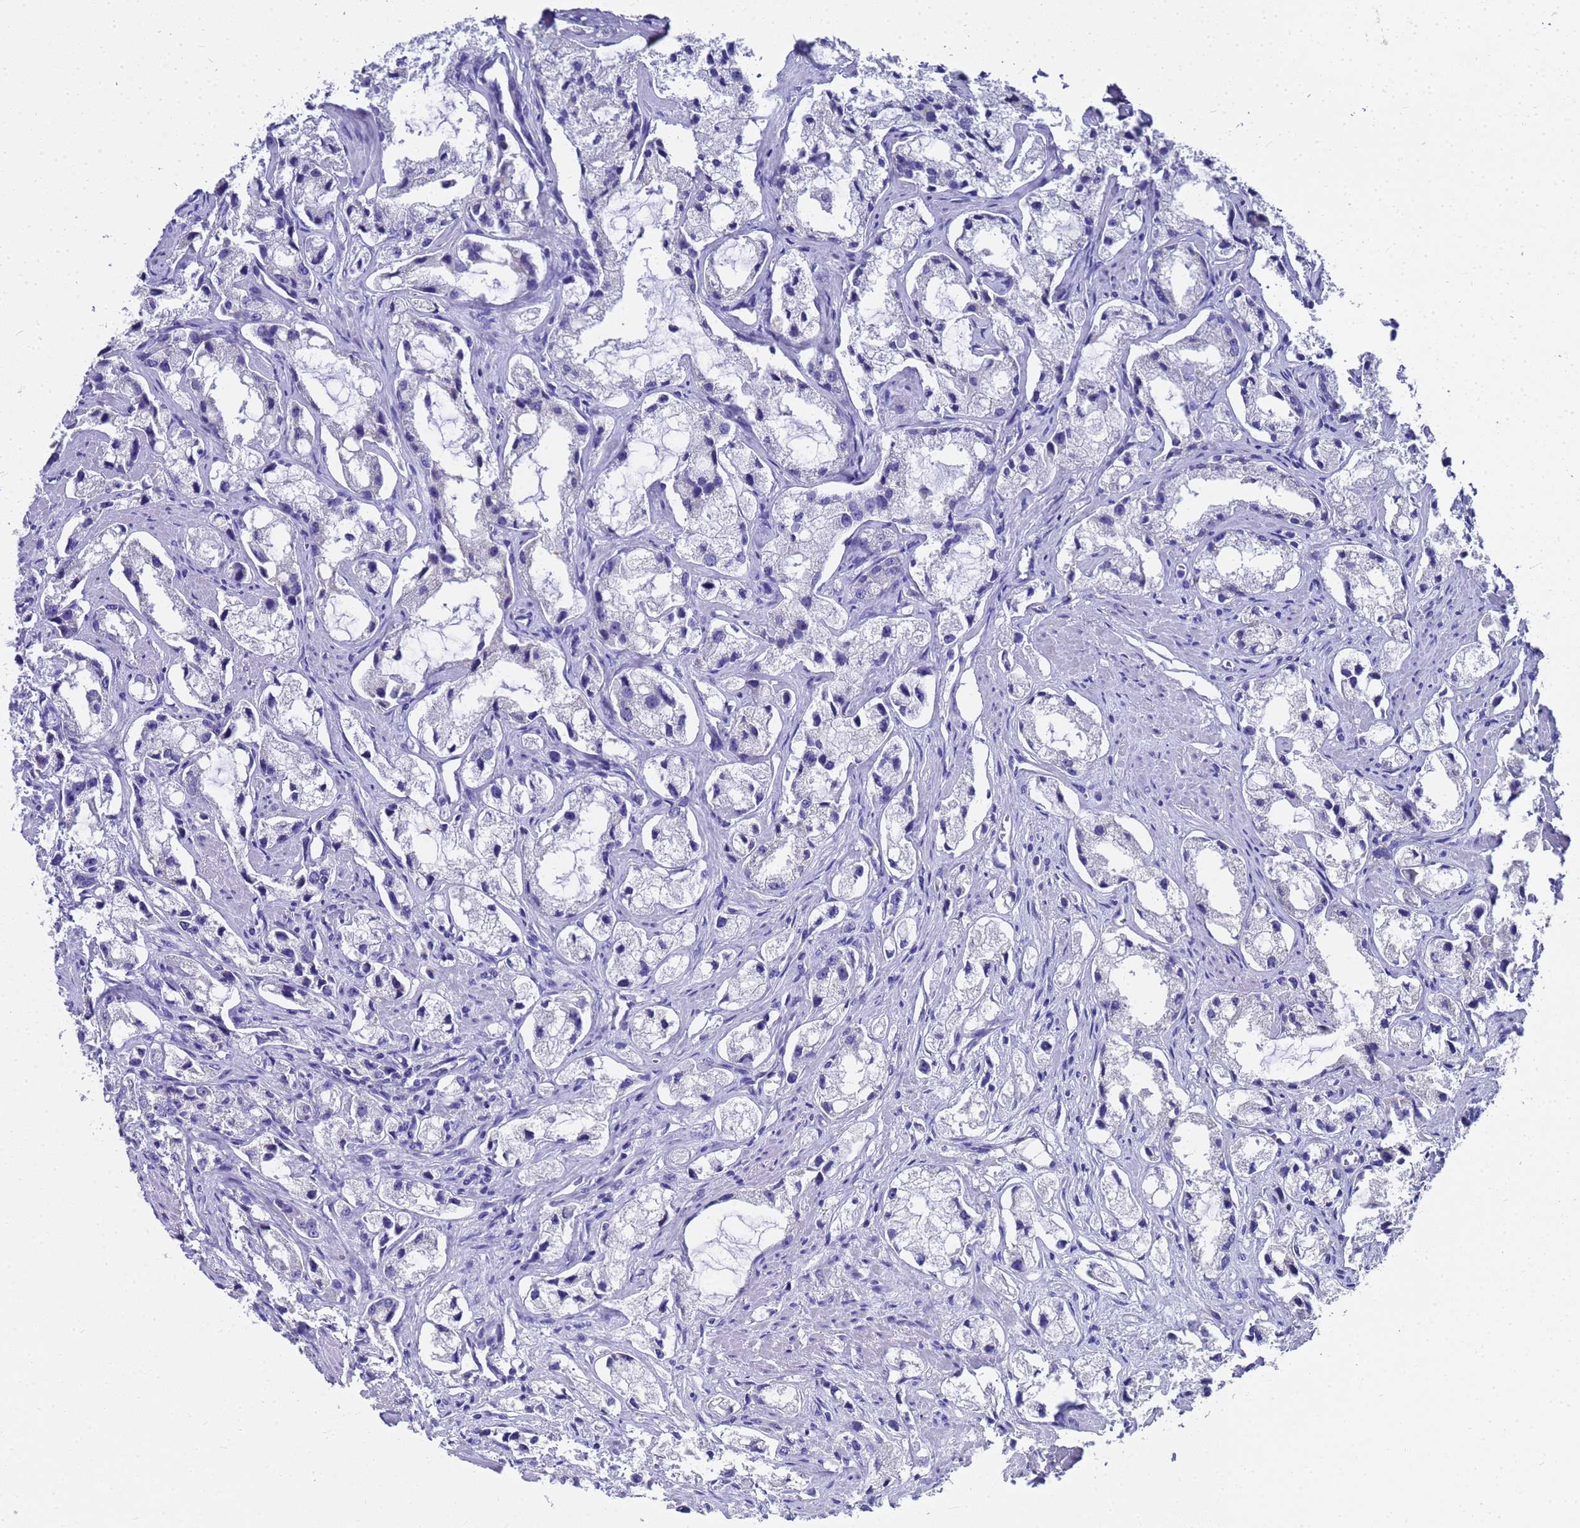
{"staining": {"intensity": "negative", "quantity": "none", "location": "none"}, "tissue": "prostate cancer", "cell_type": "Tumor cells", "image_type": "cancer", "snomed": [{"axis": "morphology", "description": "Adenocarcinoma, High grade"}, {"axis": "topography", "description": "Prostate"}], "caption": "DAB (3,3'-diaminobenzidine) immunohistochemical staining of human prostate cancer (adenocarcinoma (high-grade)) reveals no significant staining in tumor cells. The staining was performed using DAB (3,3'-diaminobenzidine) to visualize the protein expression in brown, while the nuclei were stained in blue with hematoxylin (Magnification: 20x).", "gene": "MS4A13", "patient": {"sex": "male", "age": 66}}